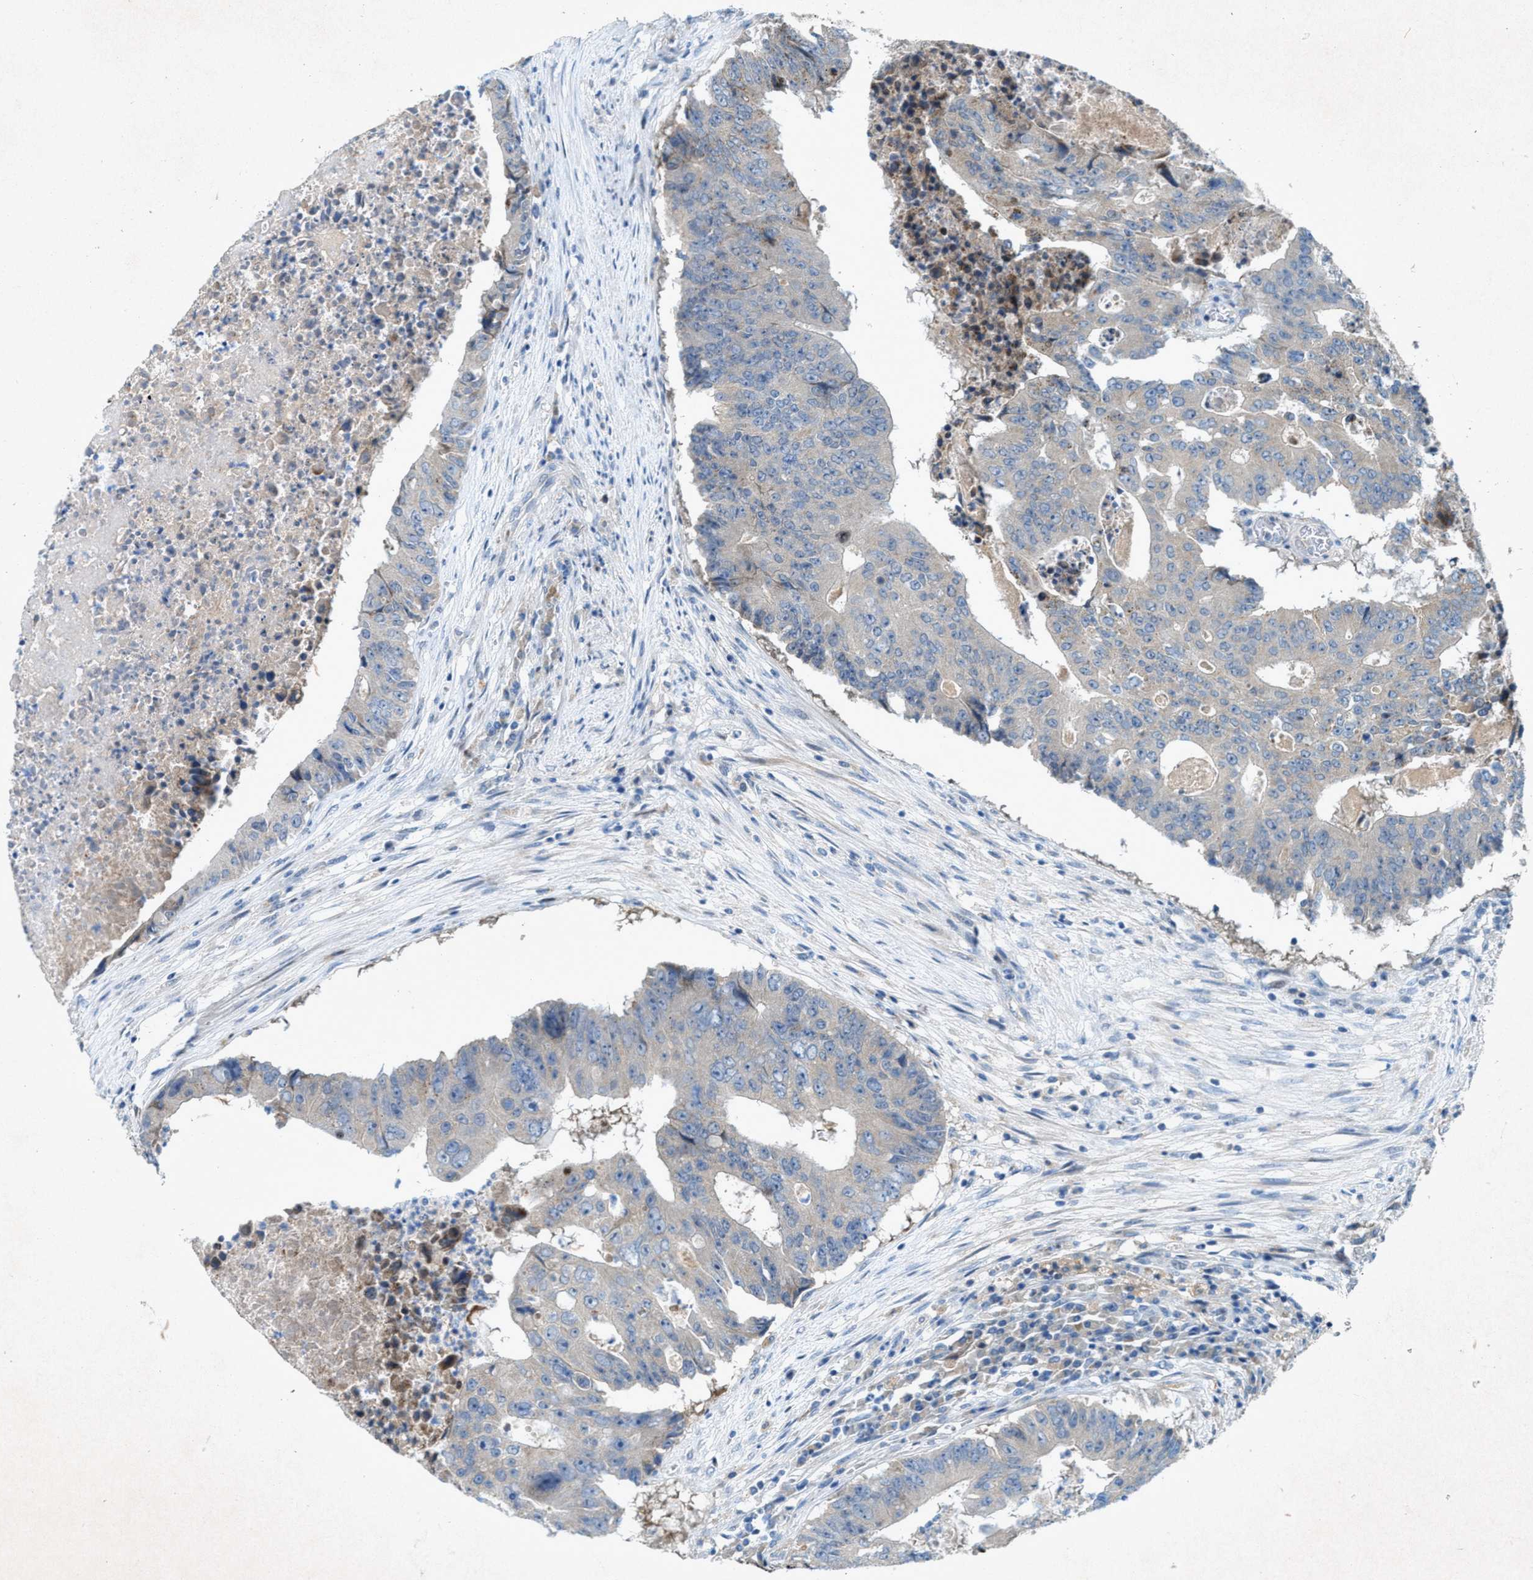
{"staining": {"intensity": "weak", "quantity": "<25%", "location": "cytoplasmic/membranous"}, "tissue": "colorectal cancer", "cell_type": "Tumor cells", "image_type": "cancer", "snomed": [{"axis": "morphology", "description": "Adenocarcinoma, NOS"}, {"axis": "topography", "description": "Colon"}], "caption": "Tumor cells show no significant expression in colorectal adenocarcinoma. (DAB (3,3'-diaminobenzidine) immunohistochemistry with hematoxylin counter stain).", "gene": "URGCP", "patient": {"sex": "male", "age": 87}}